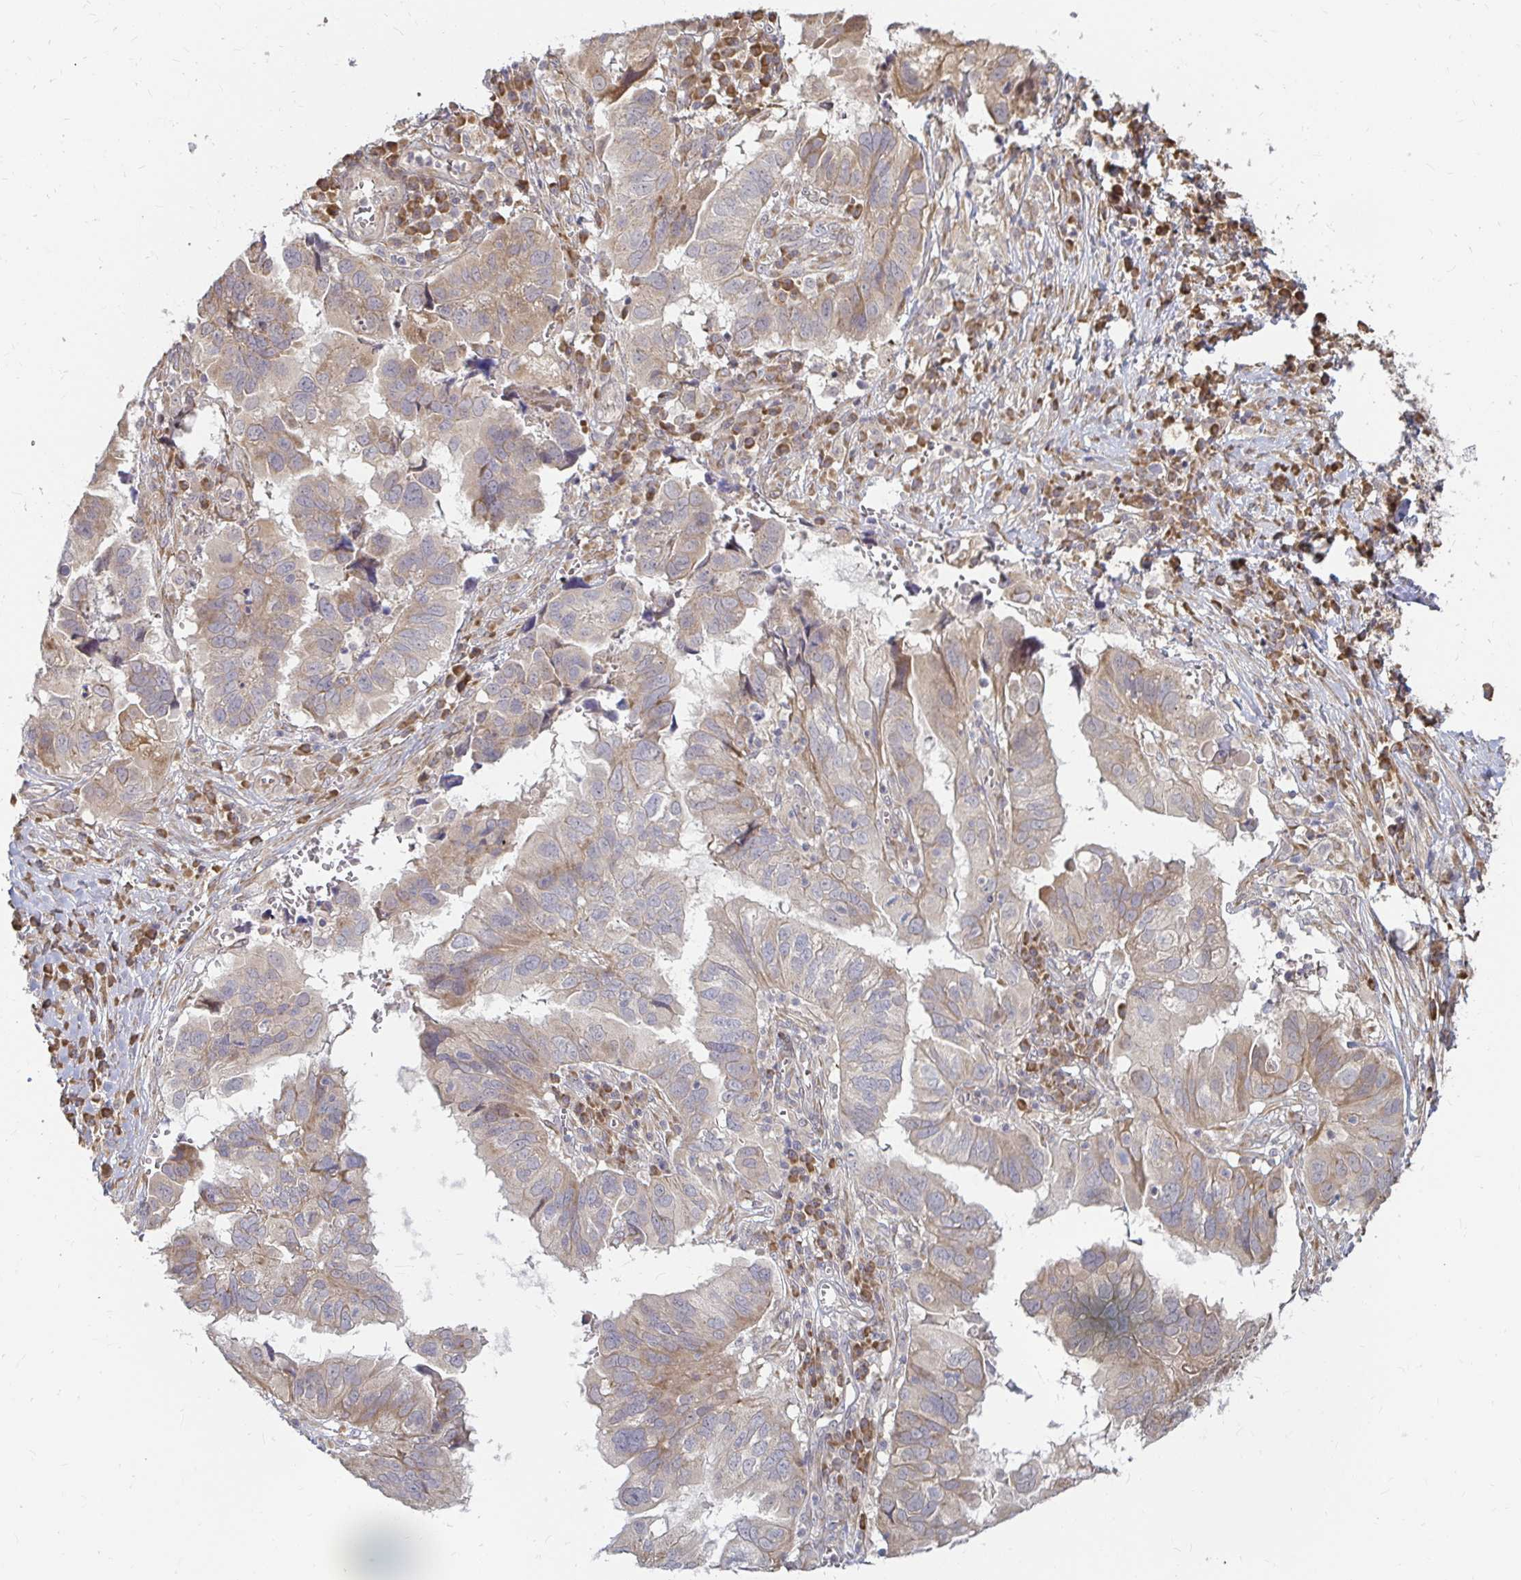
{"staining": {"intensity": "weak", "quantity": "25%-75%", "location": "cytoplasmic/membranous"}, "tissue": "ovarian cancer", "cell_type": "Tumor cells", "image_type": "cancer", "snomed": [{"axis": "morphology", "description": "Cystadenocarcinoma, serous, NOS"}, {"axis": "topography", "description": "Ovary"}], "caption": "Ovarian serous cystadenocarcinoma was stained to show a protein in brown. There is low levels of weak cytoplasmic/membranous expression in about 25%-75% of tumor cells.", "gene": "CAST", "patient": {"sex": "female", "age": 79}}